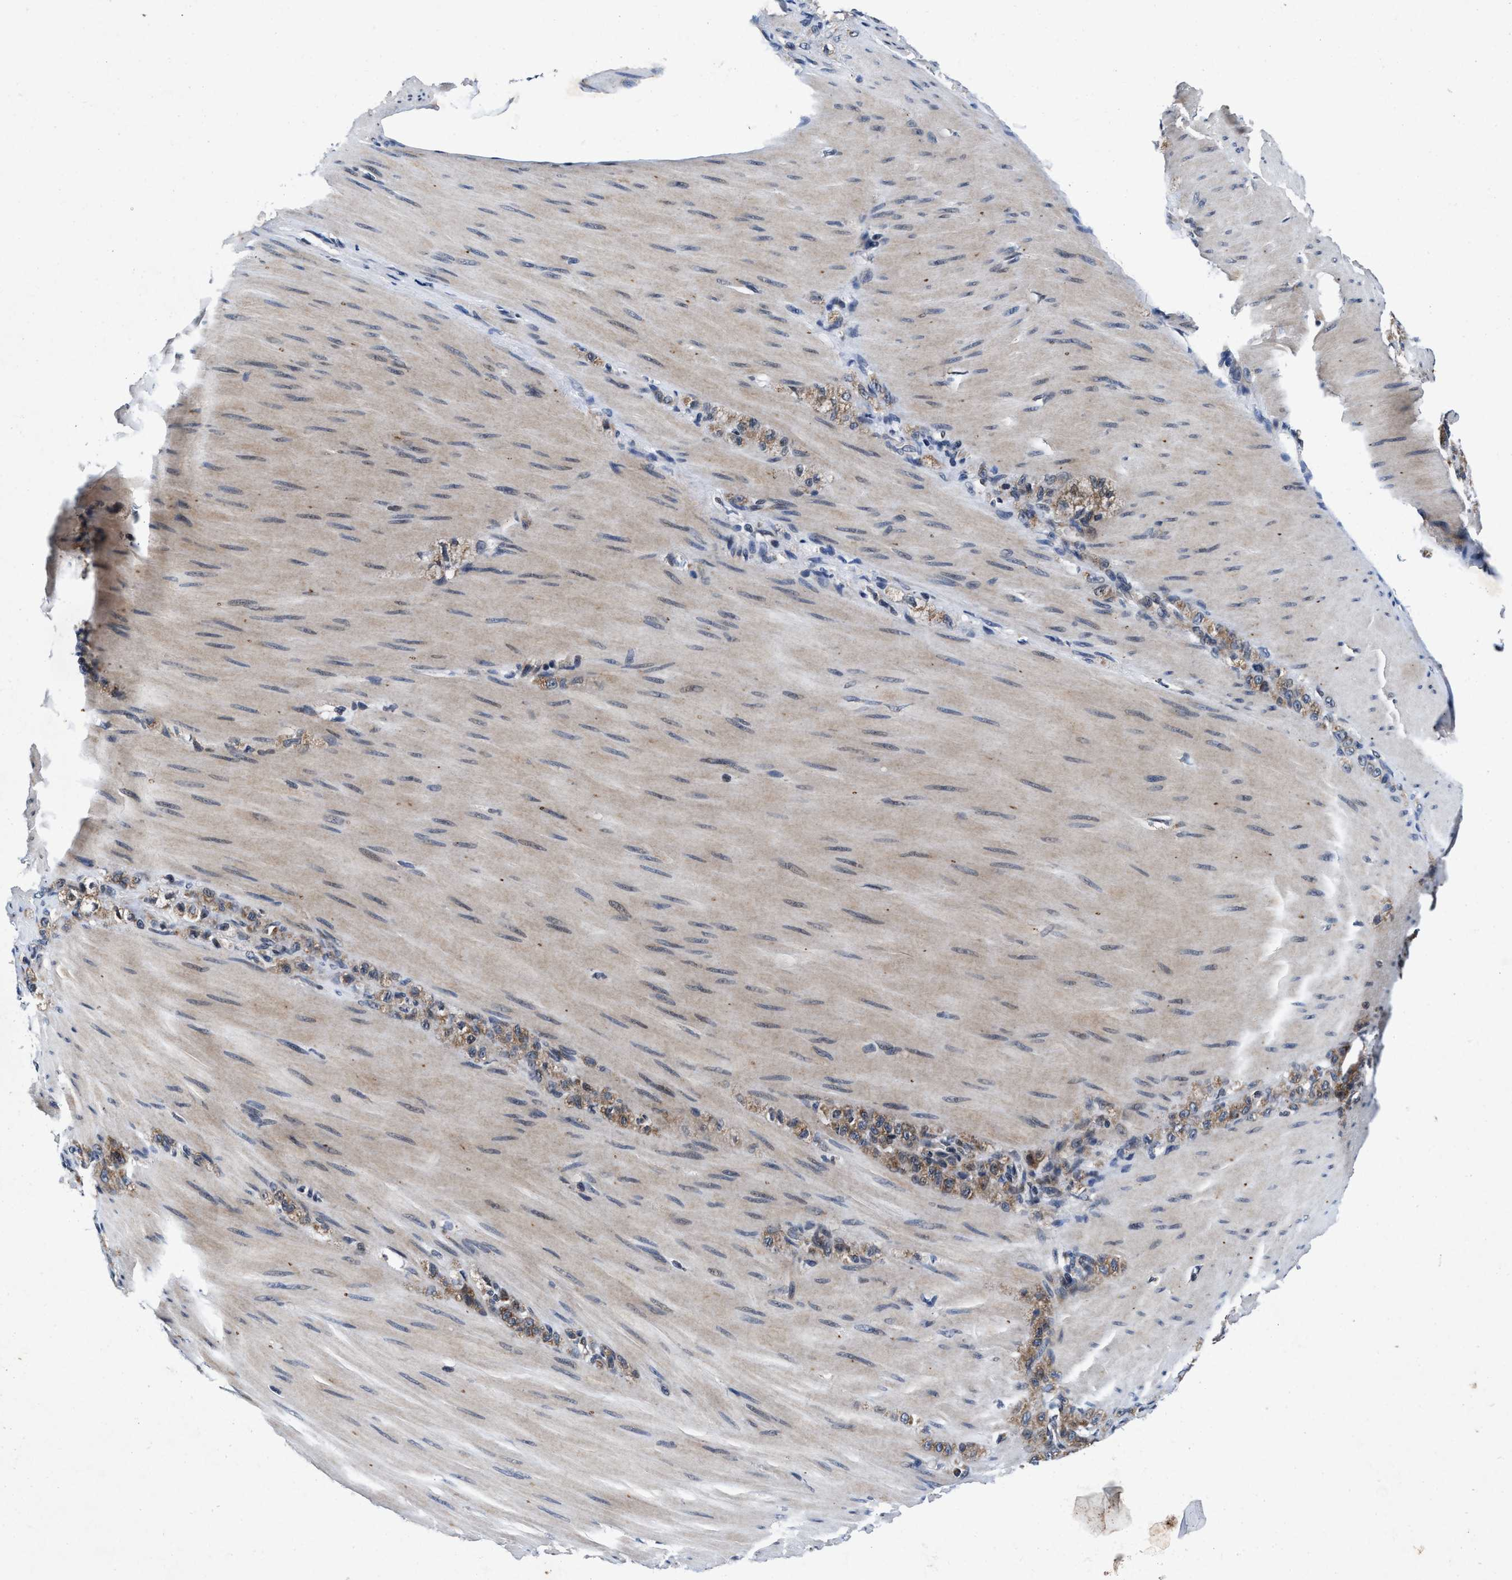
{"staining": {"intensity": "moderate", "quantity": ">75%", "location": "cytoplasmic/membranous"}, "tissue": "stomach cancer", "cell_type": "Tumor cells", "image_type": "cancer", "snomed": [{"axis": "morphology", "description": "Normal tissue, NOS"}, {"axis": "morphology", "description": "Adenocarcinoma, NOS"}, {"axis": "topography", "description": "Stomach"}], "caption": "Protein staining by IHC reveals moderate cytoplasmic/membranous expression in about >75% of tumor cells in stomach adenocarcinoma. (brown staining indicates protein expression, while blue staining denotes nuclei).", "gene": "TMEM53", "patient": {"sex": "male", "age": 82}}